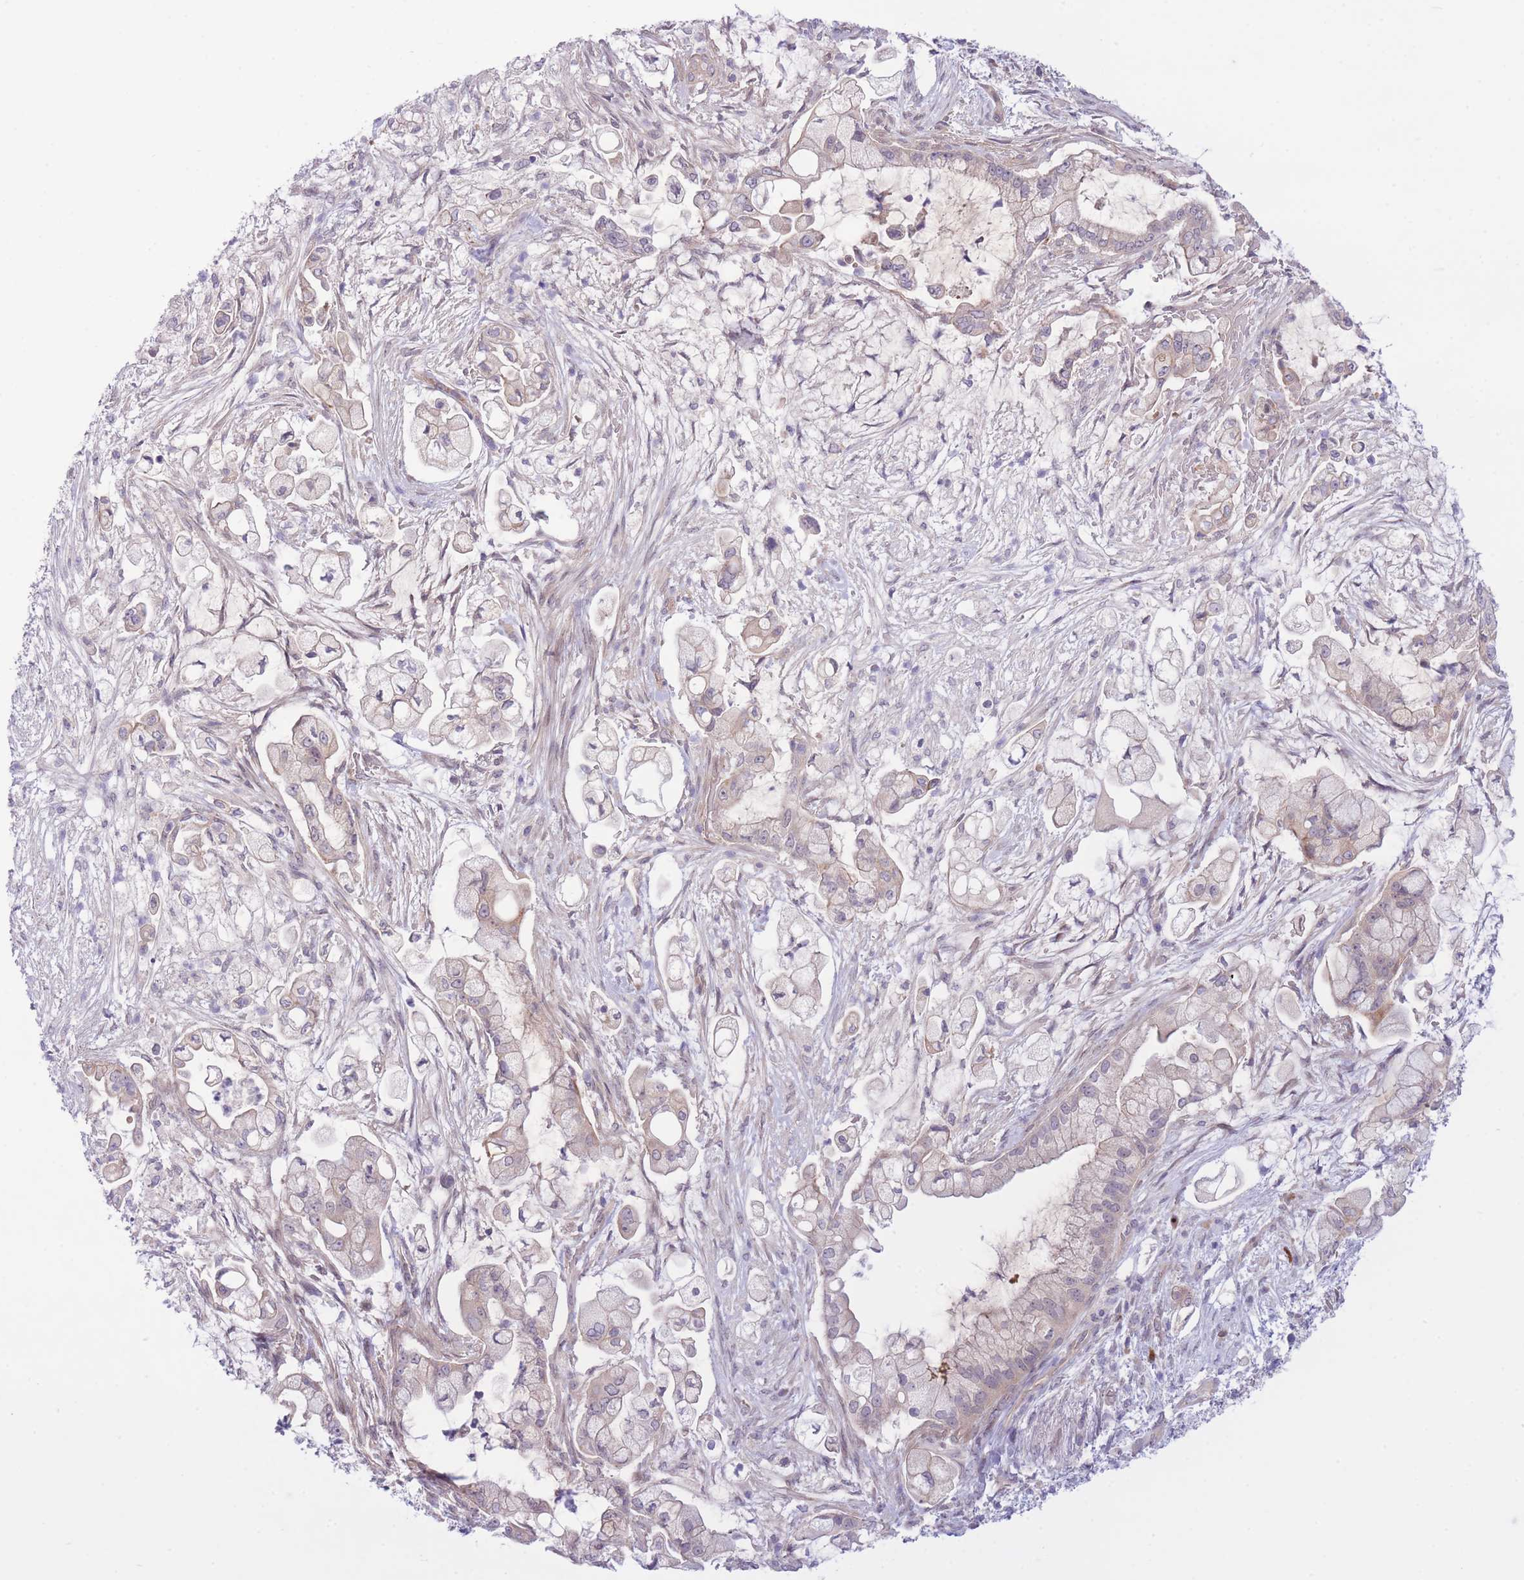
{"staining": {"intensity": "negative", "quantity": "none", "location": "none"}, "tissue": "pancreatic cancer", "cell_type": "Tumor cells", "image_type": "cancer", "snomed": [{"axis": "morphology", "description": "Adenocarcinoma, NOS"}, {"axis": "topography", "description": "Pancreas"}], "caption": "Immunohistochemical staining of human pancreatic adenocarcinoma displays no significant expression in tumor cells. (DAB immunohistochemistry (IHC) with hematoxylin counter stain).", "gene": "CDC25B", "patient": {"sex": "female", "age": 69}}